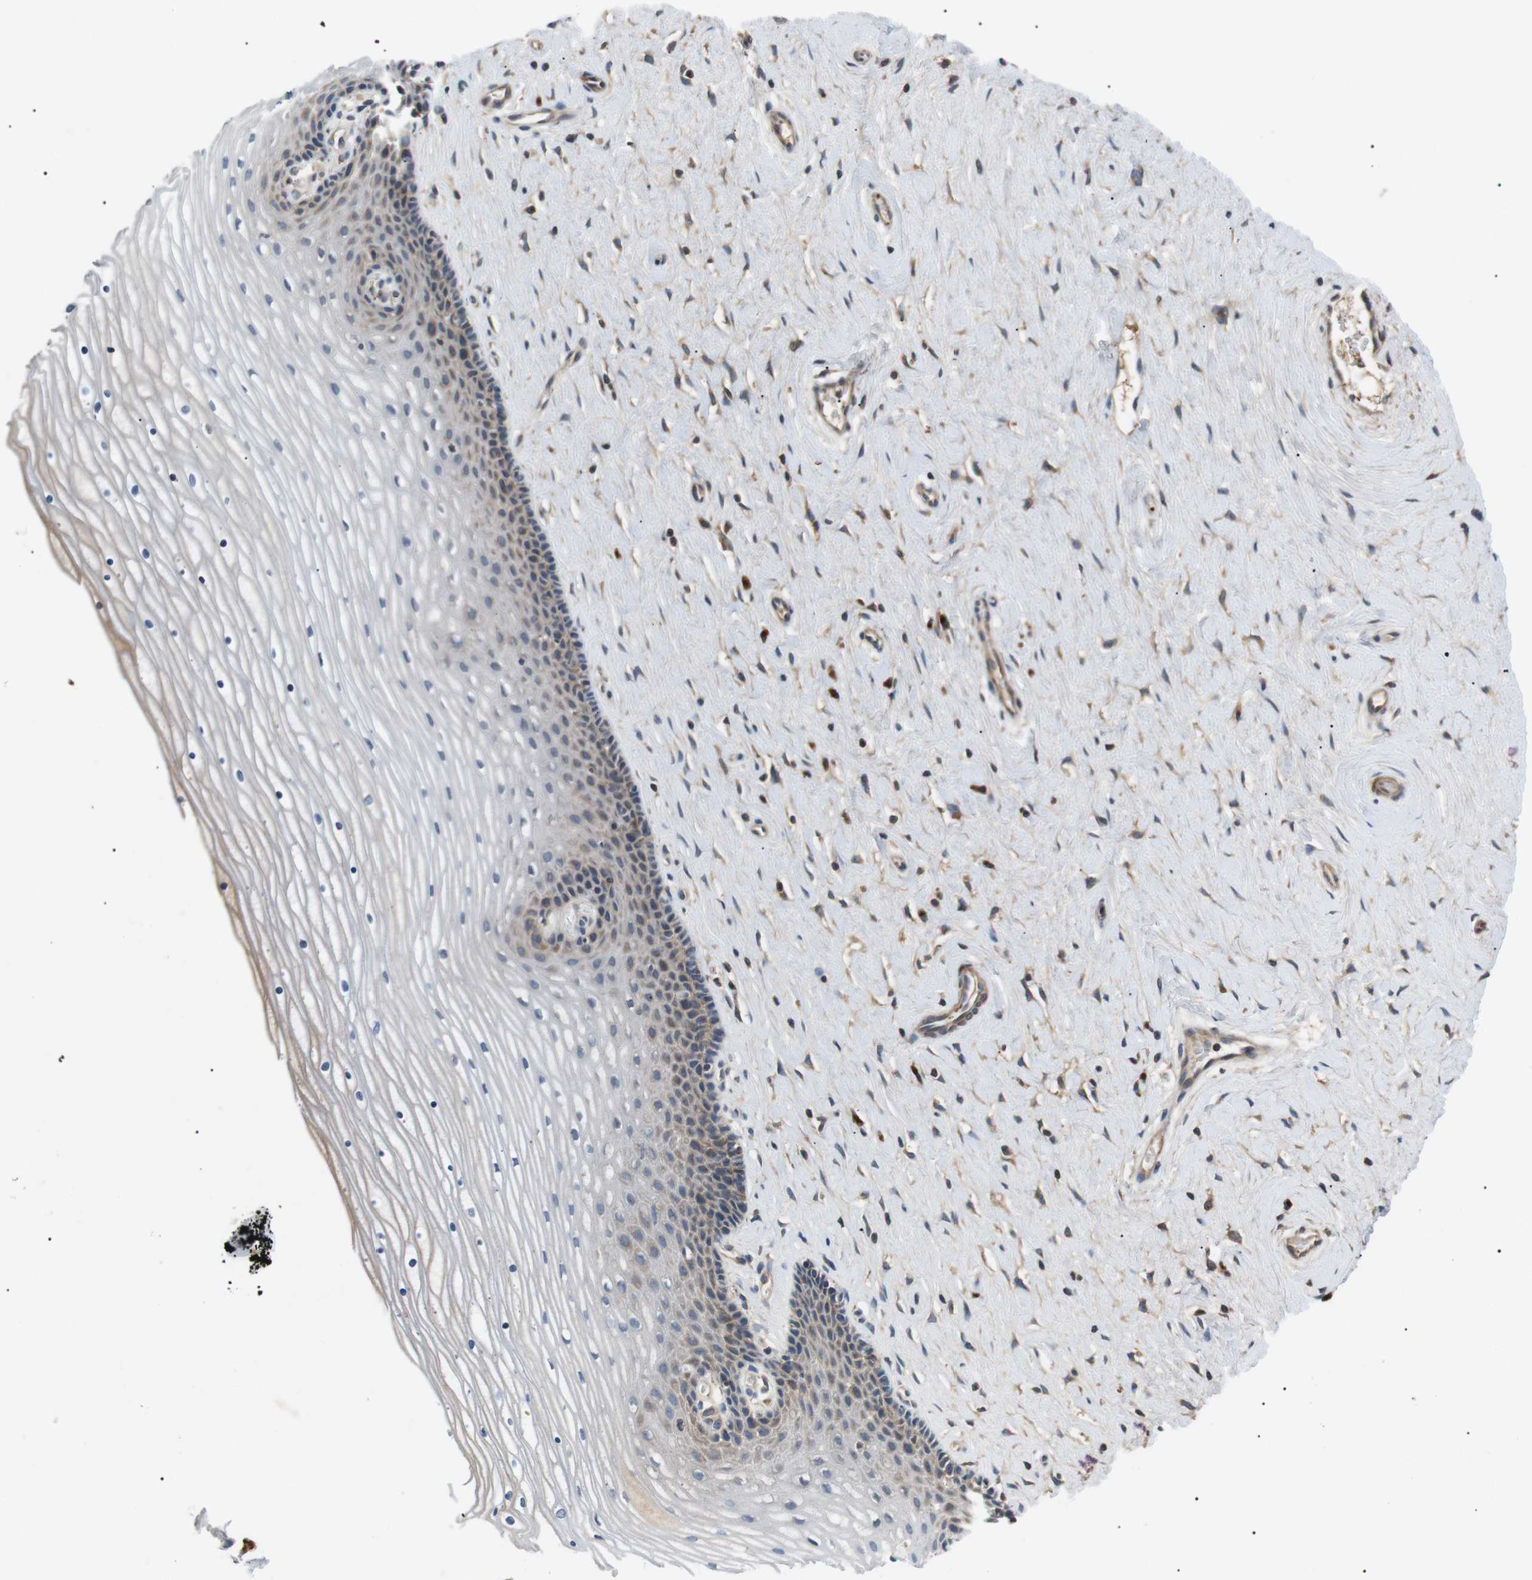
{"staining": {"intensity": "weak", "quantity": ">75%", "location": "cytoplasmic/membranous"}, "tissue": "cervix", "cell_type": "Glandular cells", "image_type": "normal", "snomed": [{"axis": "morphology", "description": "Normal tissue, NOS"}, {"axis": "topography", "description": "Cervix"}], "caption": "The histopathology image exhibits a brown stain indicating the presence of a protein in the cytoplasmic/membranous of glandular cells in cervix. The staining was performed using DAB, with brown indicating positive protein expression. Nuclei are stained blue with hematoxylin.", "gene": "DIPK1A", "patient": {"sex": "female", "age": 39}}